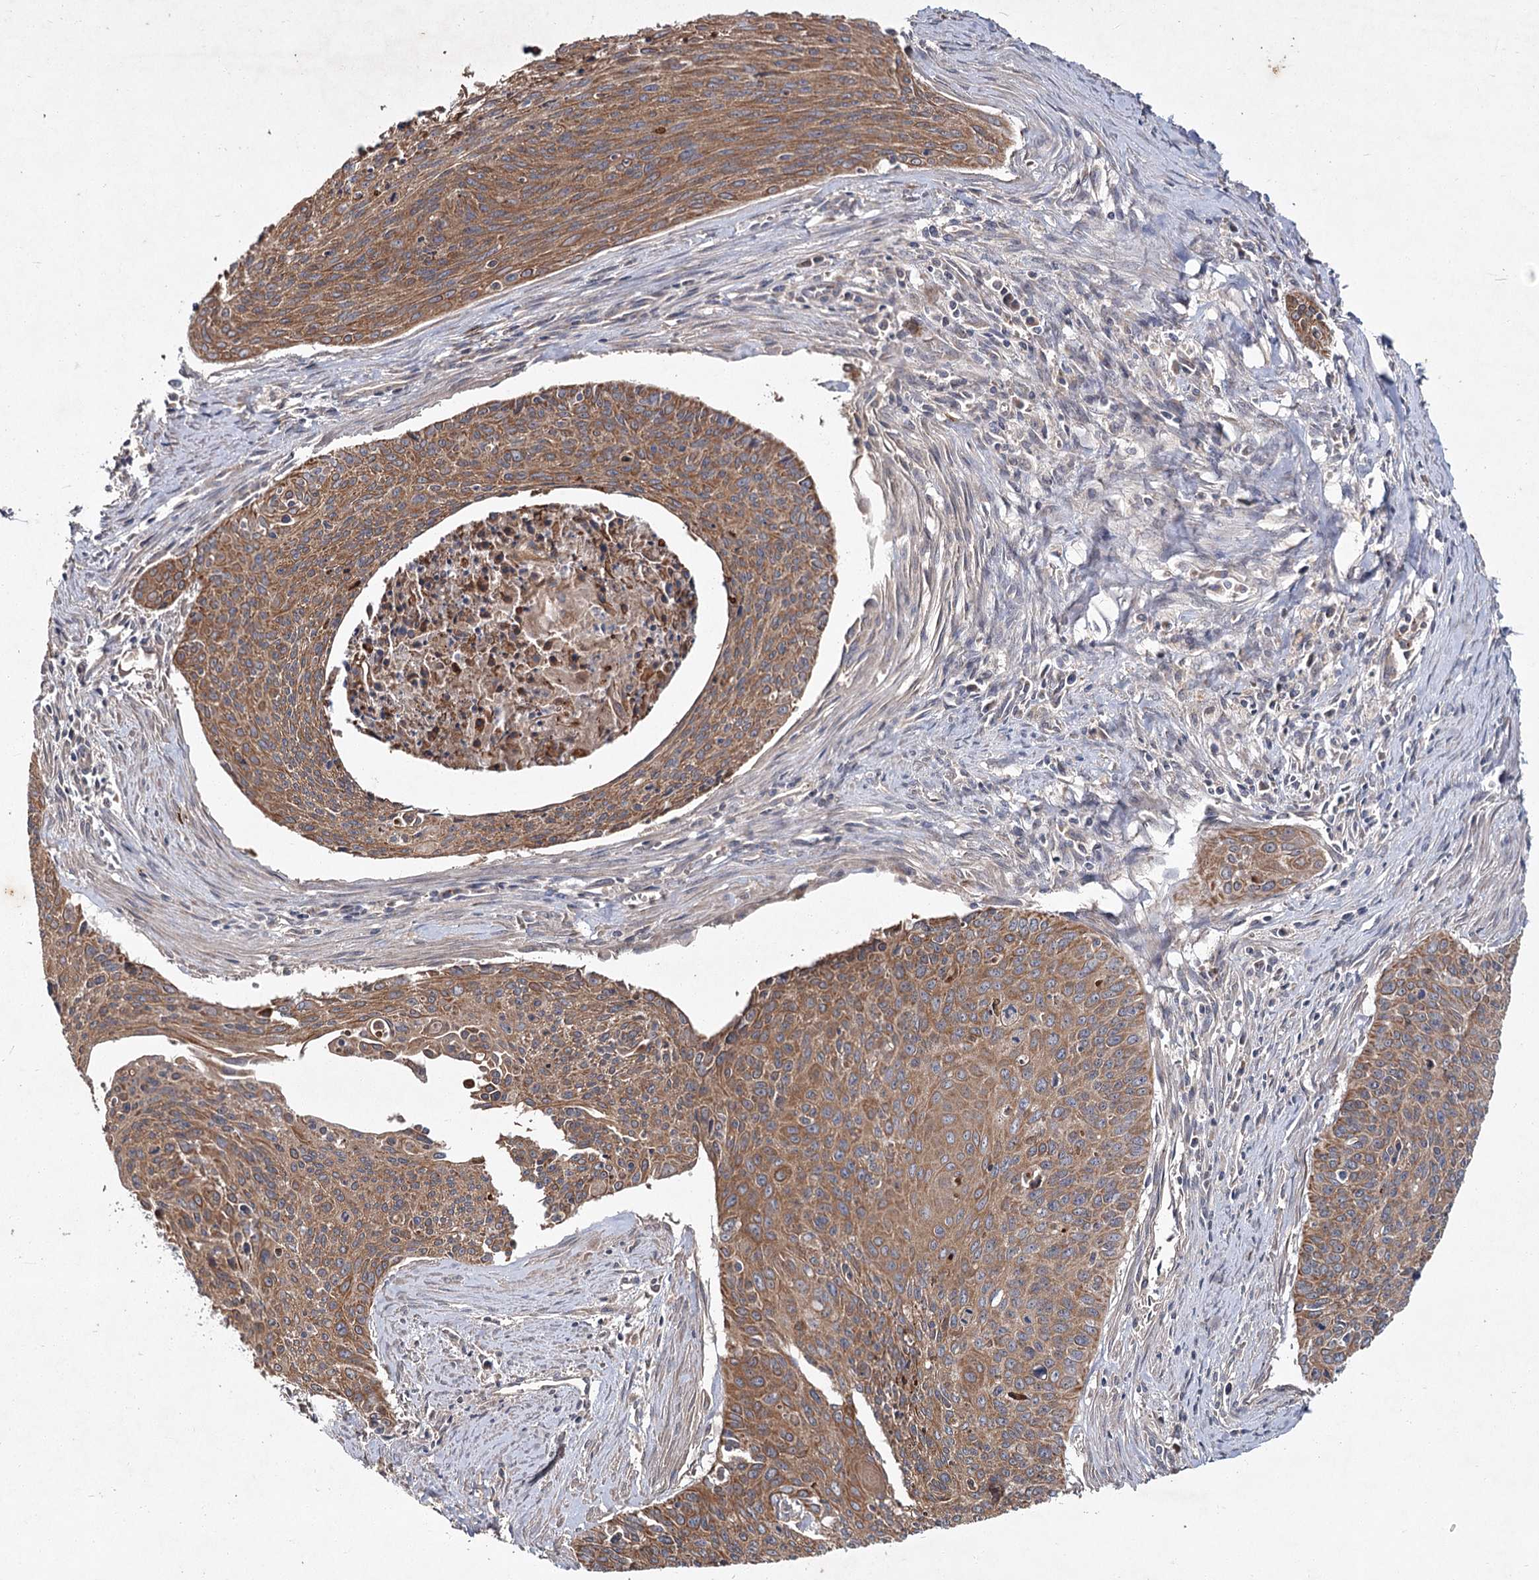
{"staining": {"intensity": "moderate", "quantity": ">75%", "location": "cytoplasmic/membranous"}, "tissue": "cervical cancer", "cell_type": "Tumor cells", "image_type": "cancer", "snomed": [{"axis": "morphology", "description": "Squamous cell carcinoma, NOS"}, {"axis": "topography", "description": "Cervix"}], "caption": "Approximately >75% of tumor cells in human squamous cell carcinoma (cervical) exhibit moderate cytoplasmic/membranous protein staining as visualized by brown immunohistochemical staining.", "gene": "MFN1", "patient": {"sex": "female", "age": 55}}